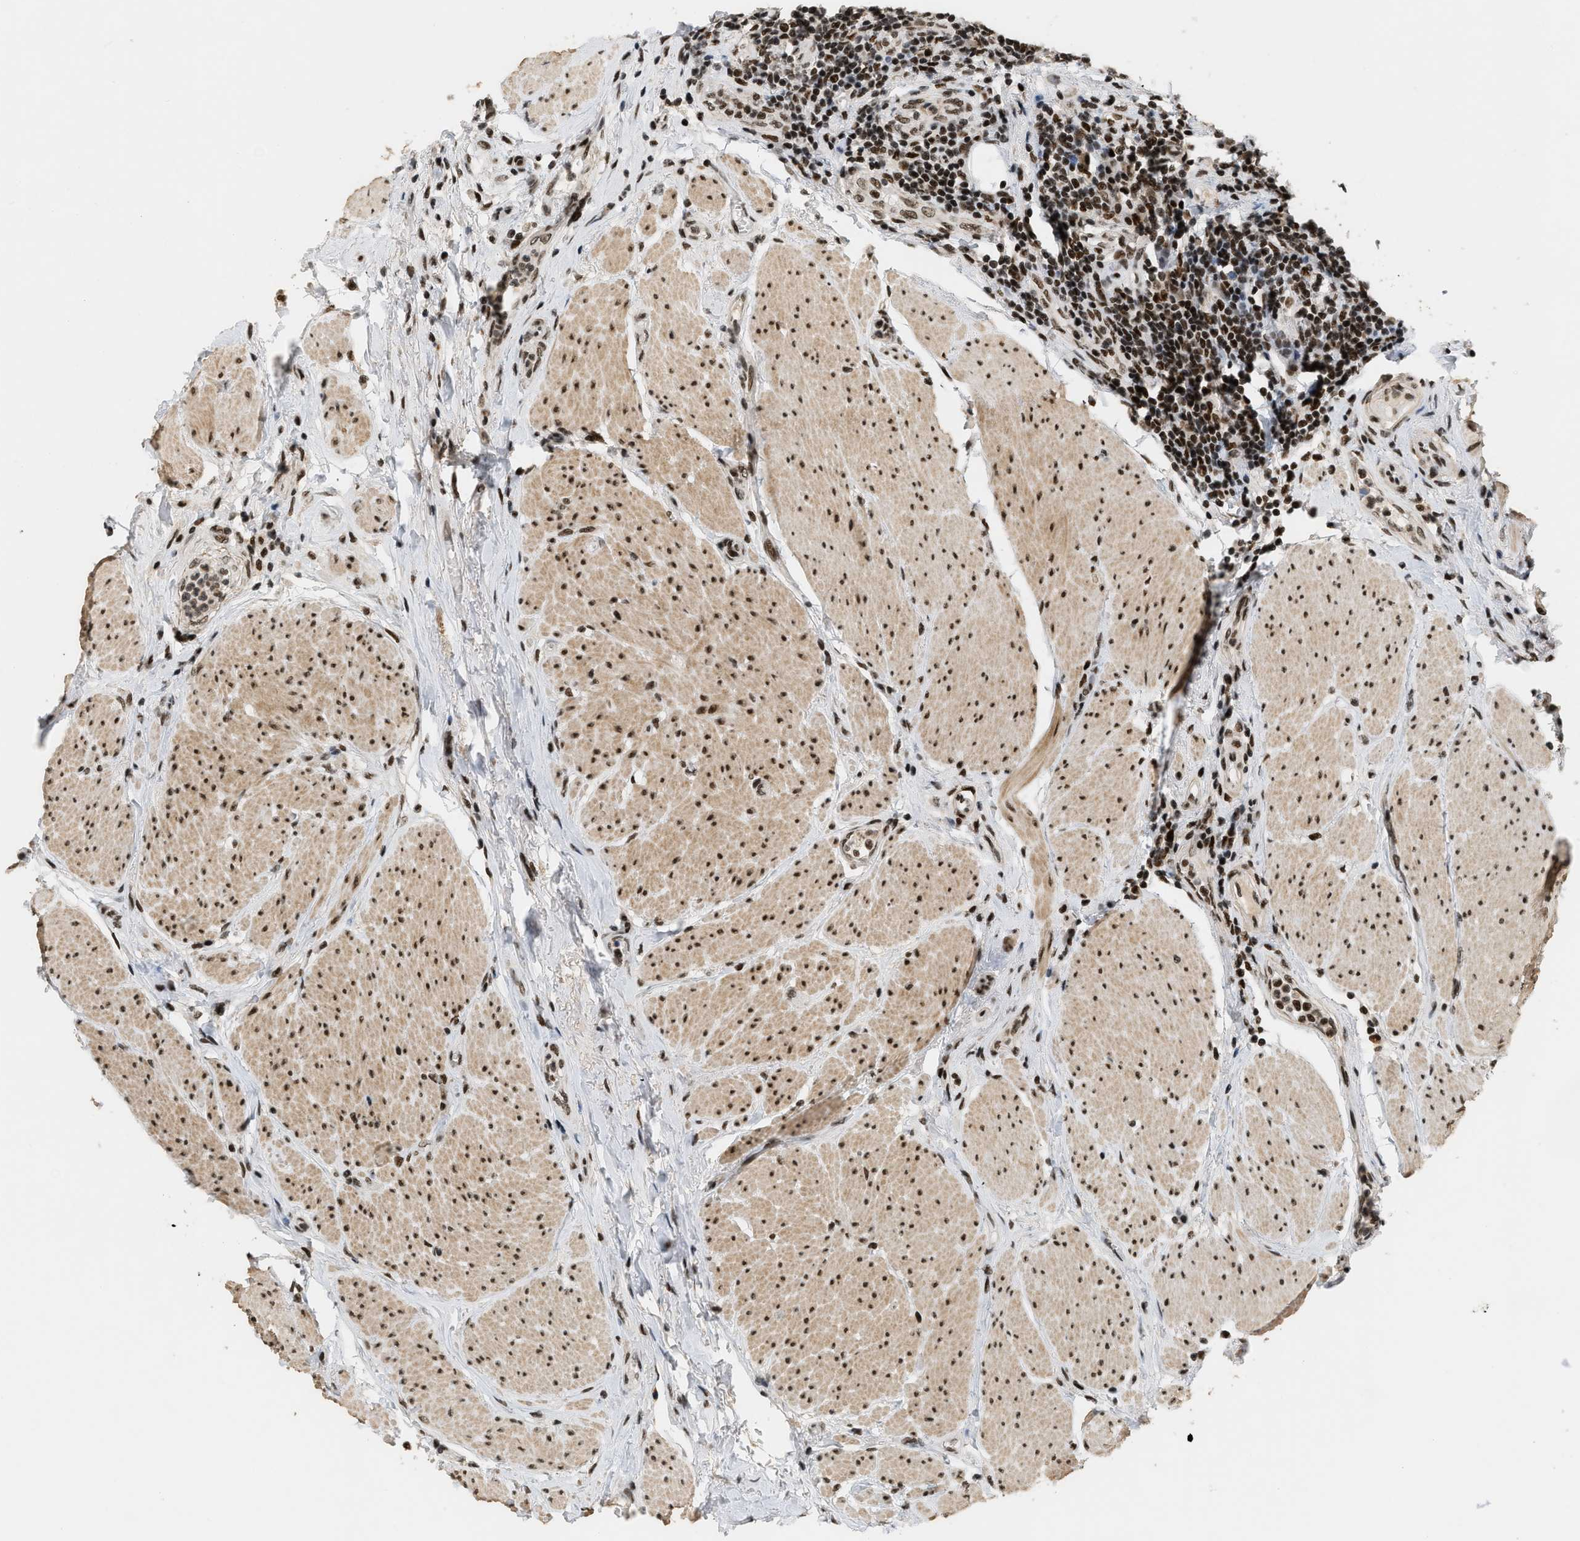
{"staining": {"intensity": "strong", "quantity": ">75%", "location": "nuclear"}, "tissue": "colorectal cancer", "cell_type": "Tumor cells", "image_type": "cancer", "snomed": [{"axis": "morphology", "description": "Normal tissue, NOS"}, {"axis": "morphology", "description": "Adenocarcinoma, NOS"}, {"axis": "topography", "description": "Rectum"}, {"axis": "topography", "description": "Peripheral nerve tissue"}], "caption": "Immunohistochemistry histopathology image of human colorectal cancer (adenocarcinoma) stained for a protein (brown), which shows high levels of strong nuclear positivity in approximately >75% of tumor cells.", "gene": "SMARCB1", "patient": {"sex": "male", "age": 92}}